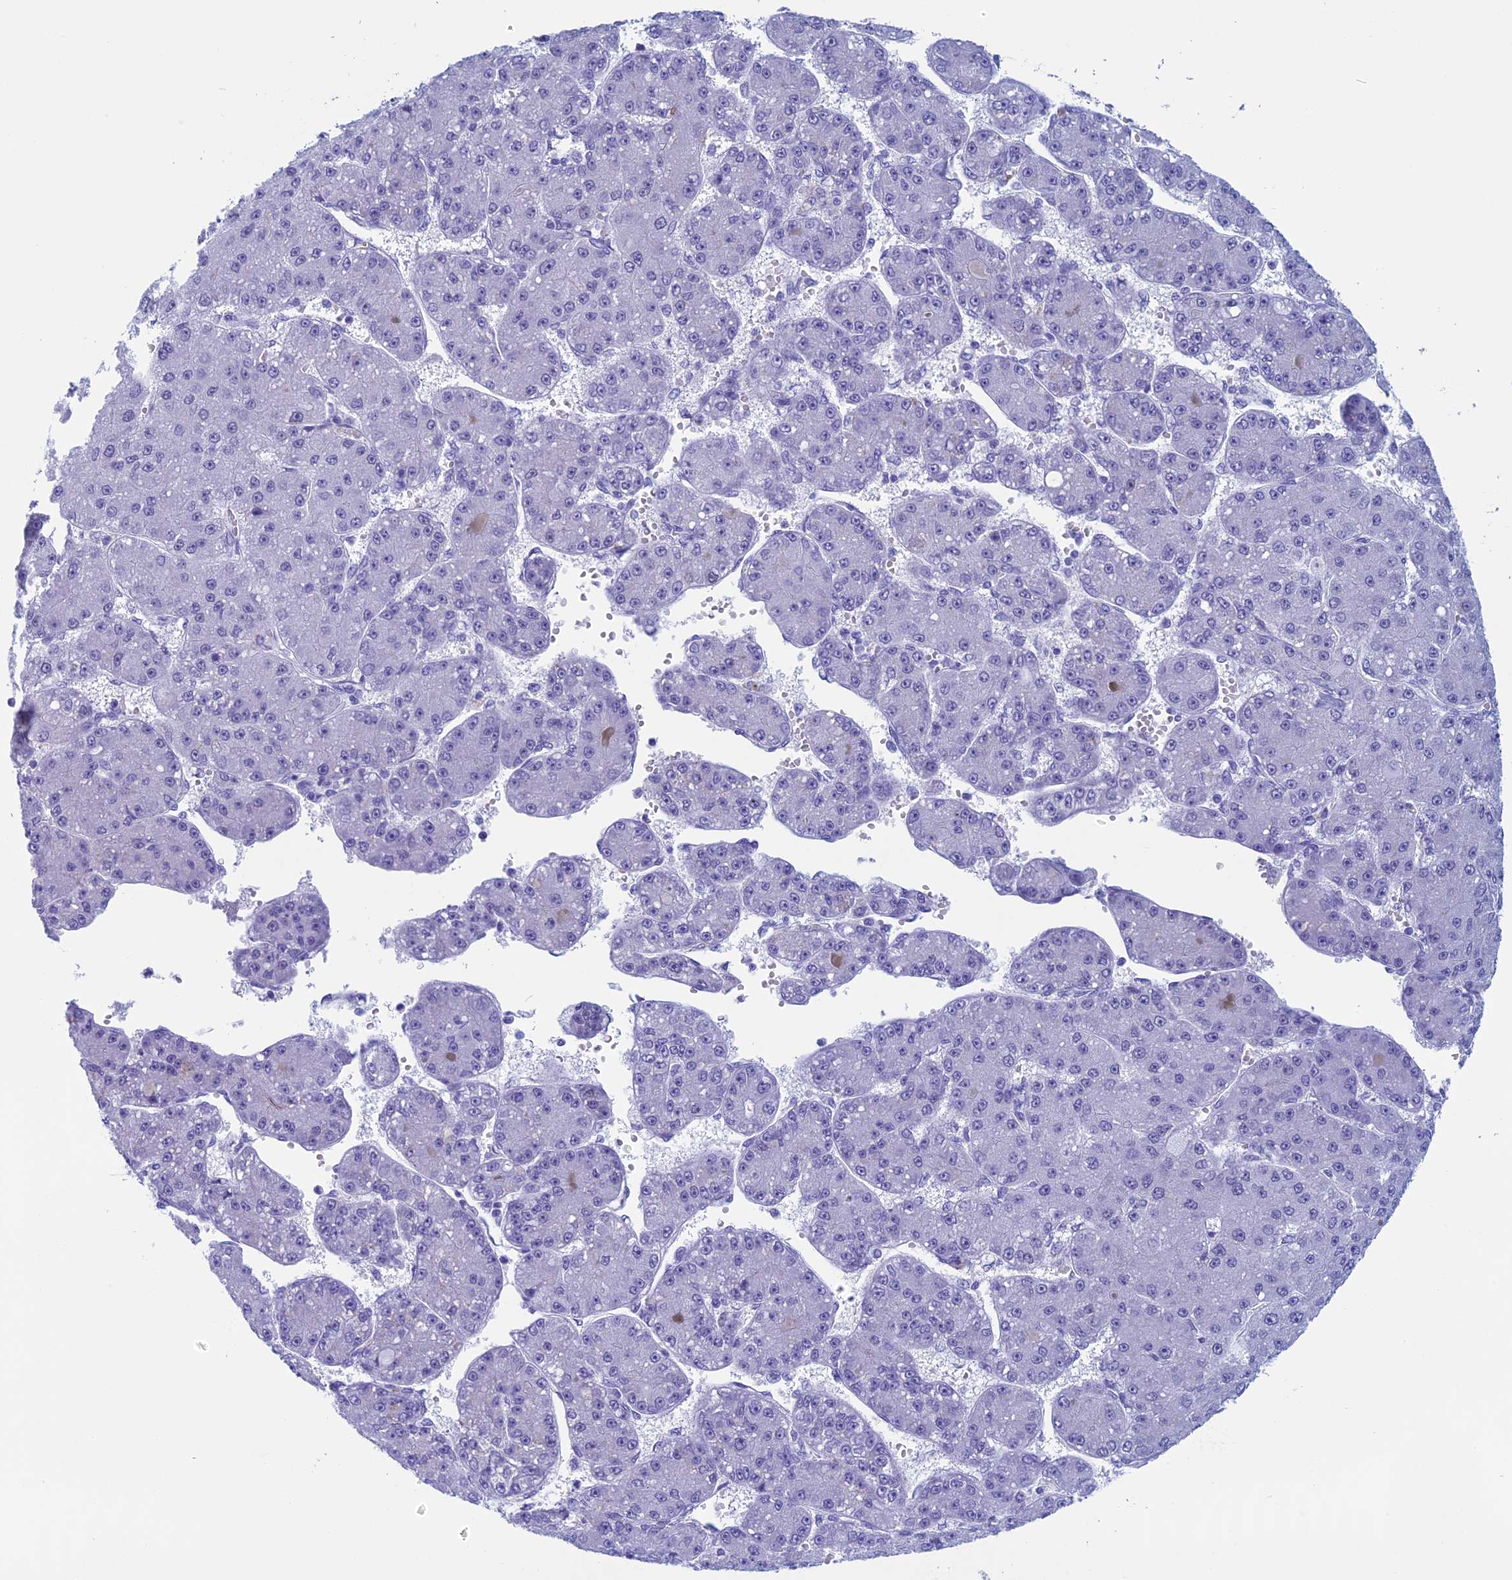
{"staining": {"intensity": "negative", "quantity": "none", "location": "none"}, "tissue": "liver cancer", "cell_type": "Tumor cells", "image_type": "cancer", "snomed": [{"axis": "morphology", "description": "Carcinoma, Hepatocellular, NOS"}, {"axis": "topography", "description": "Liver"}], "caption": "The micrograph demonstrates no significant staining in tumor cells of liver cancer. (DAB immunohistochemistry visualized using brightfield microscopy, high magnification).", "gene": "FAM169A", "patient": {"sex": "male", "age": 67}}